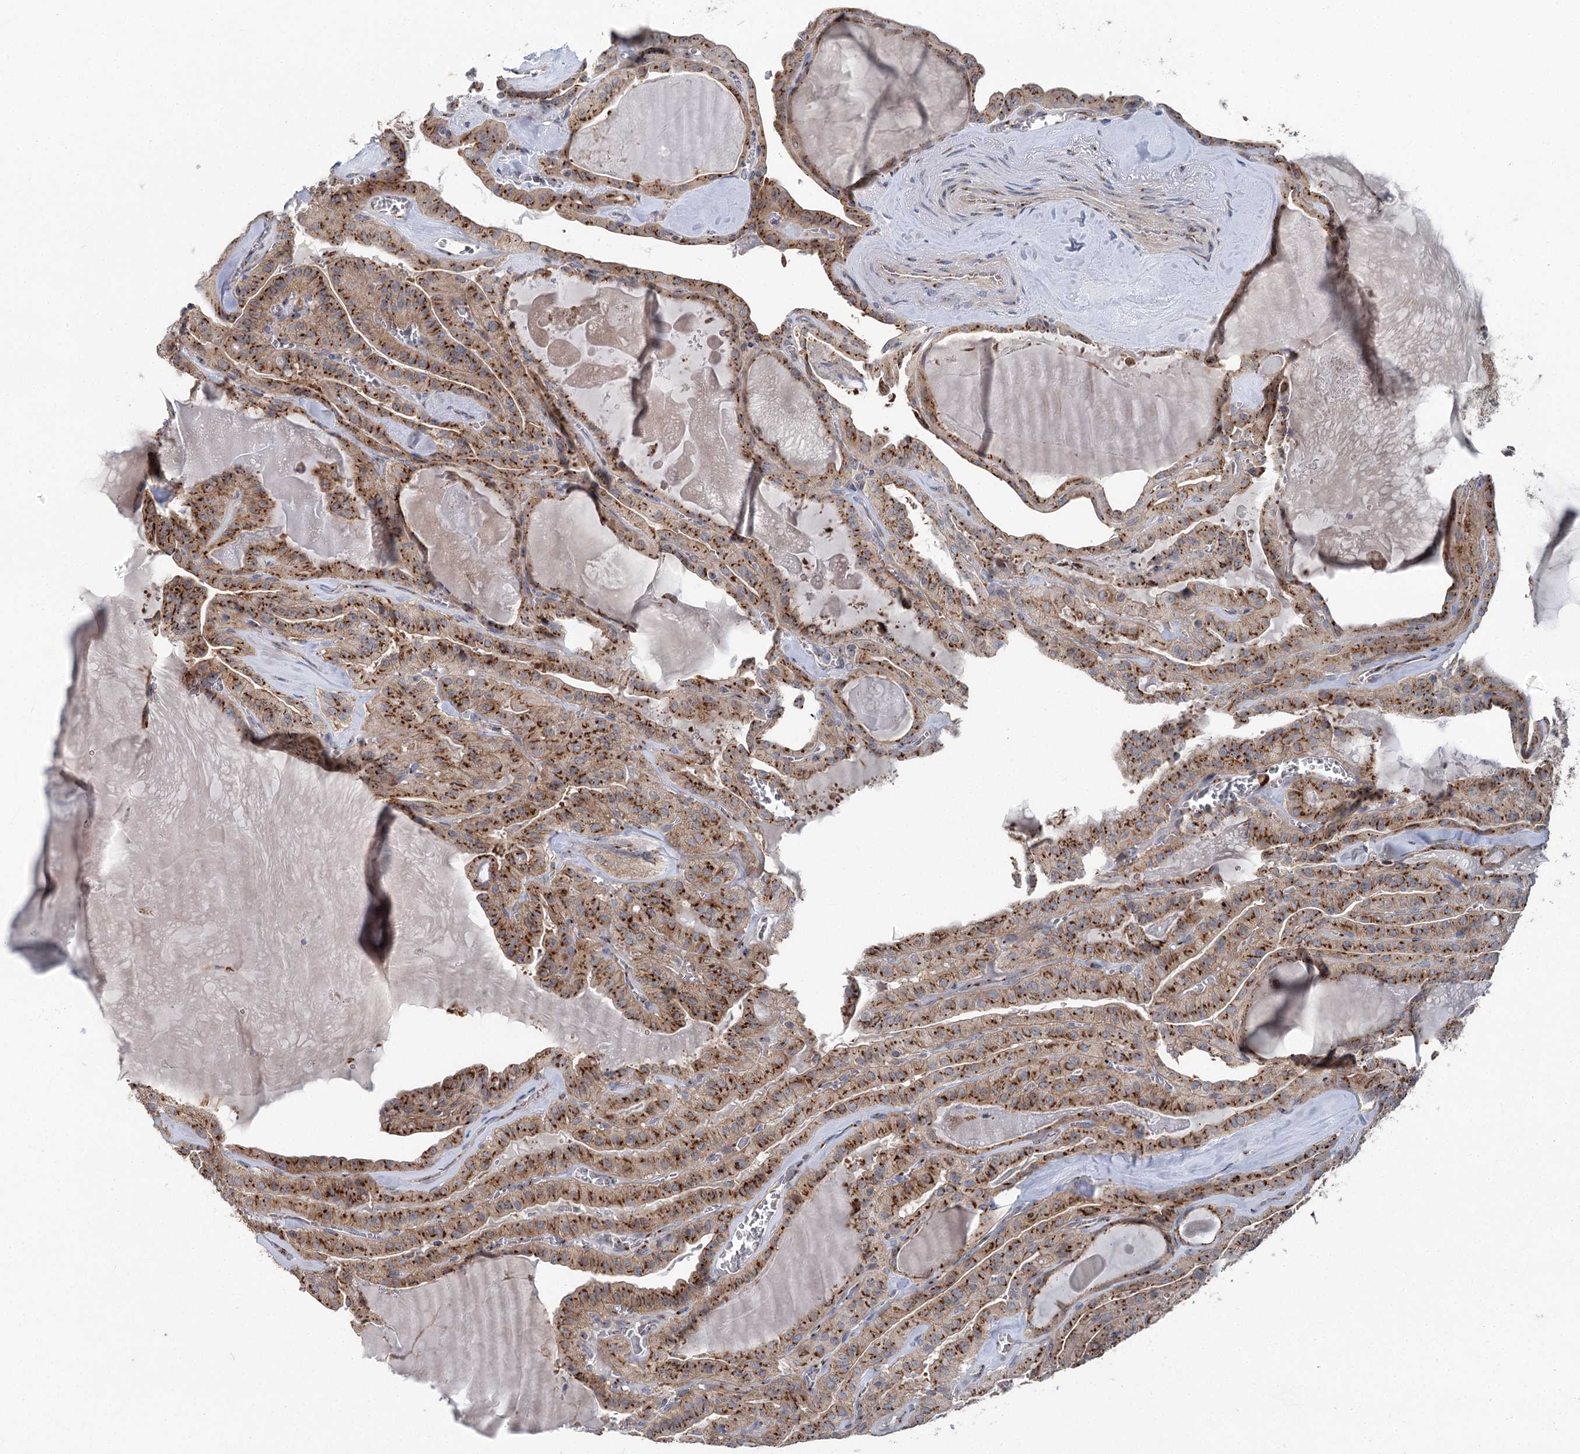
{"staining": {"intensity": "strong", "quantity": "25%-75%", "location": "cytoplasmic/membranous"}, "tissue": "thyroid cancer", "cell_type": "Tumor cells", "image_type": "cancer", "snomed": [{"axis": "morphology", "description": "Papillary adenocarcinoma, NOS"}, {"axis": "topography", "description": "Thyroid gland"}], "caption": "An immunohistochemistry (IHC) micrograph of neoplastic tissue is shown. Protein staining in brown highlights strong cytoplasmic/membranous positivity in papillary adenocarcinoma (thyroid) within tumor cells.", "gene": "ITIH5", "patient": {"sex": "male", "age": 52}}